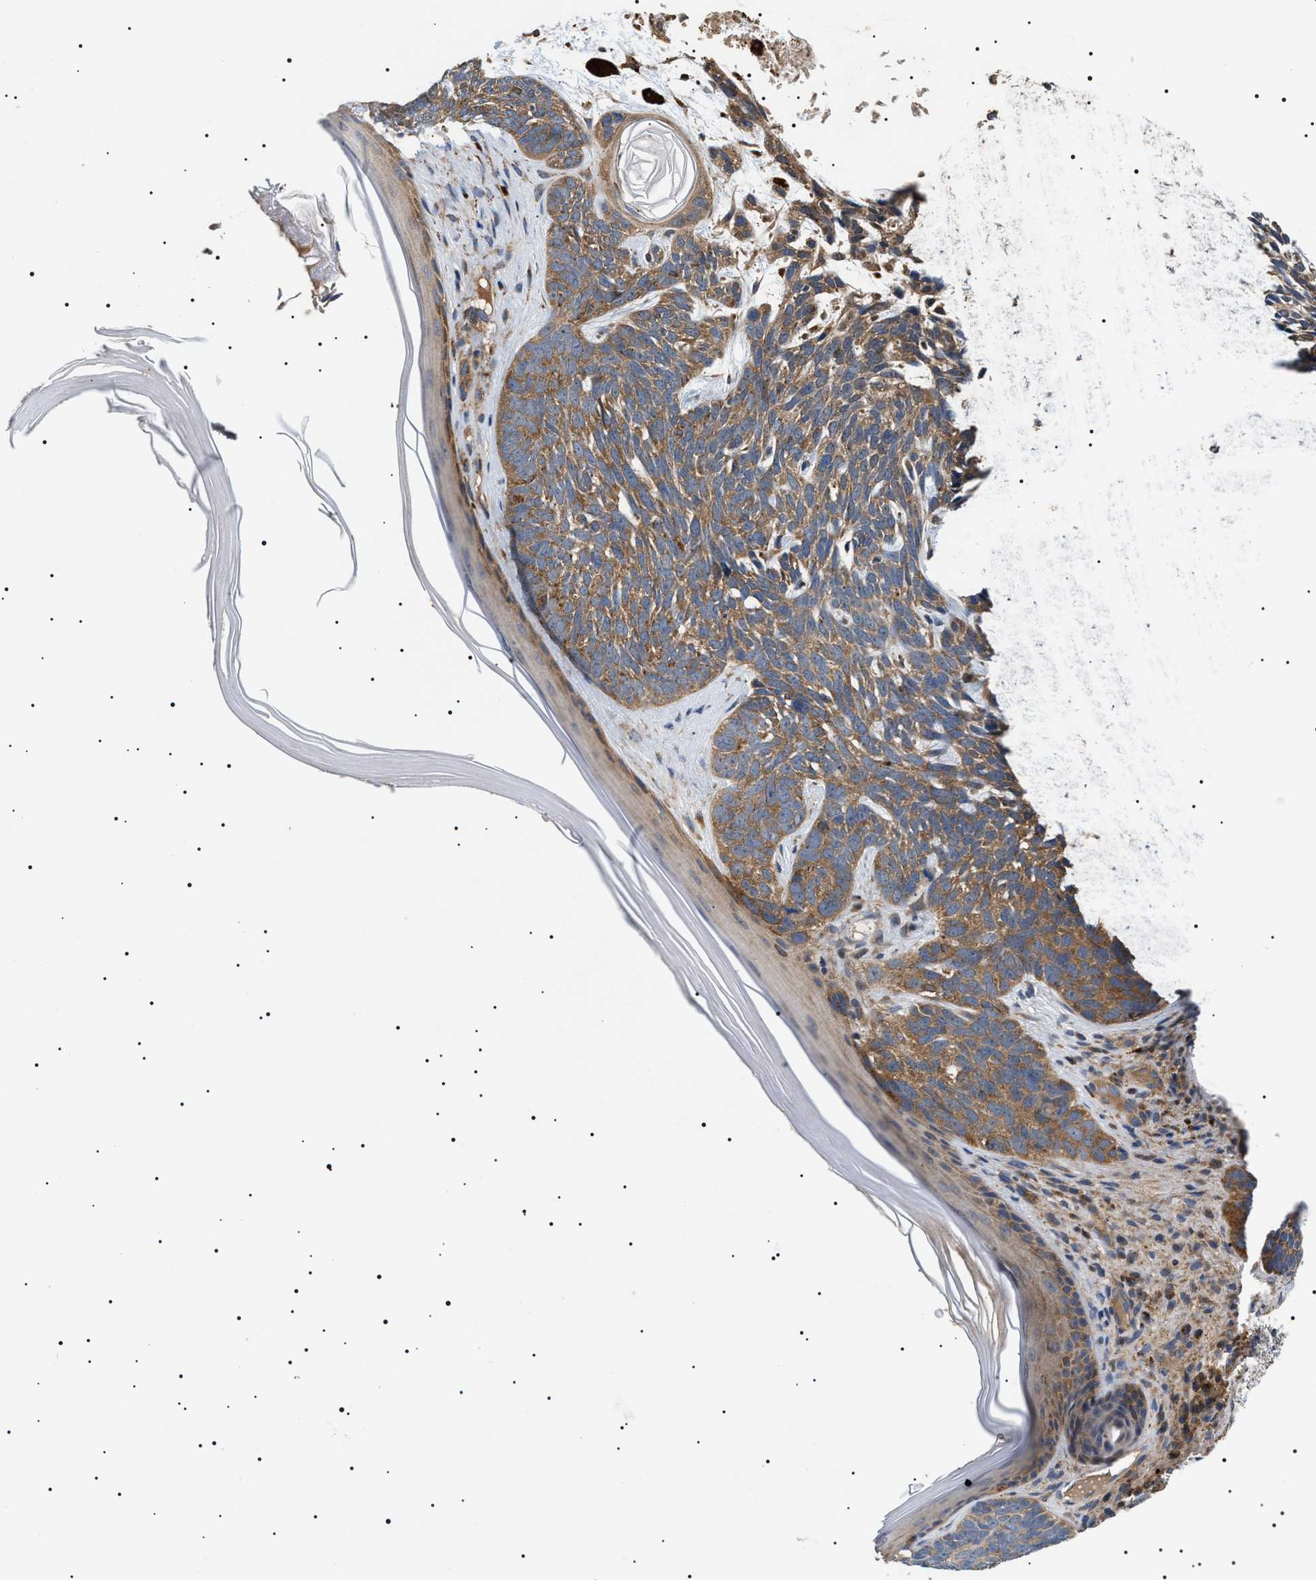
{"staining": {"intensity": "moderate", "quantity": ">75%", "location": "cytoplasmic/membranous"}, "tissue": "skin cancer", "cell_type": "Tumor cells", "image_type": "cancer", "snomed": [{"axis": "morphology", "description": "Basal cell carcinoma"}, {"axis": "topography", "description": "Skin"}, {"axis": "topography", "description": "Skin of head"}], "caption": "Moderate cytoplasmic/membranous protein staining is identified in about >75% of tumor cells in skin cancer (basal cell carcinoma). The staining was performed using DAB, with brown indicating positive protein expression. Nuclei are stained blue with hematoxylin.", "gene": "OXSM", "patient": {"sex": "female", "age": 85}}